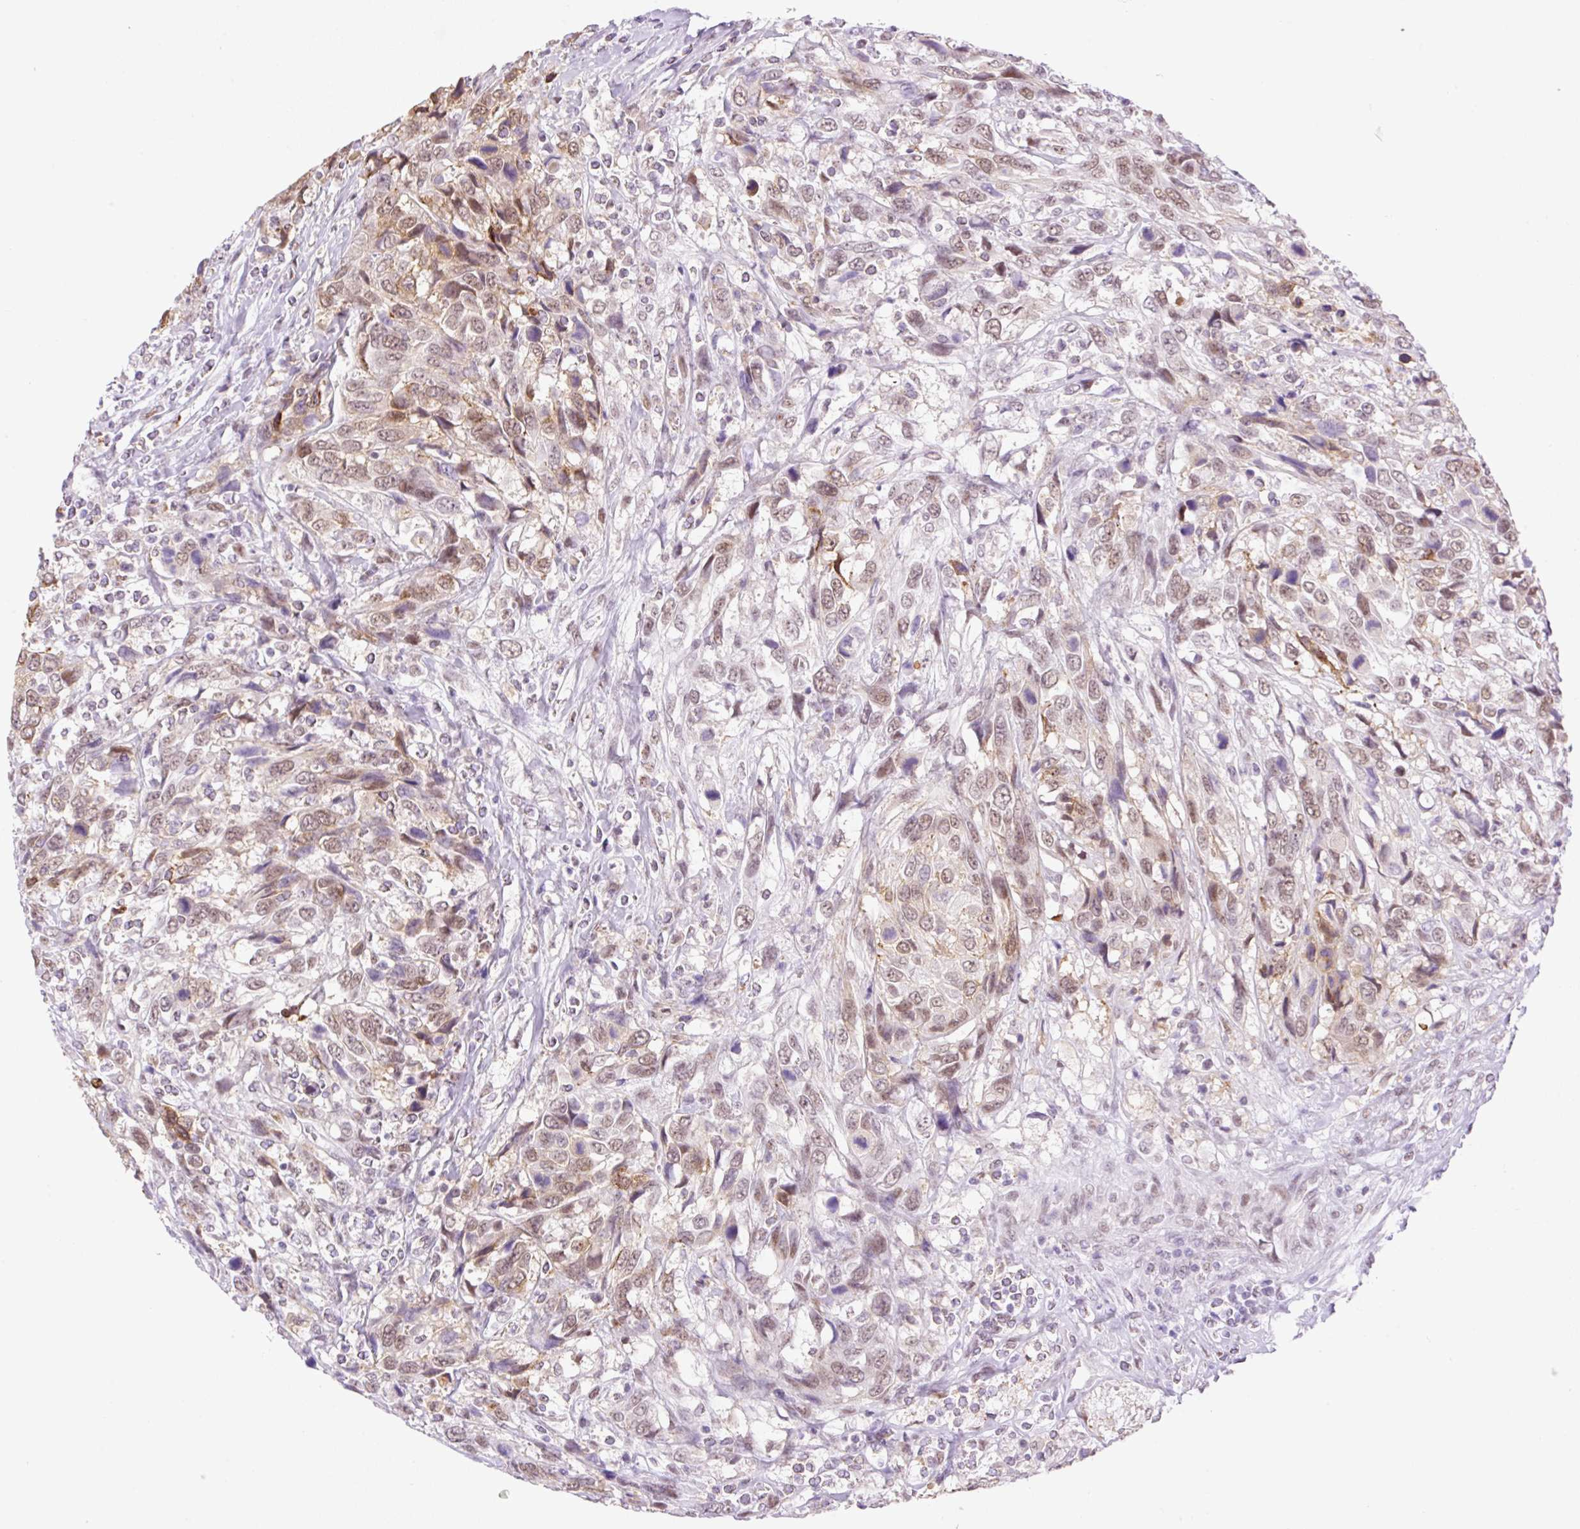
{"staining": {"intensity": "moderate", "quantity": ">75%", "location": "nuclear"}, "tissue": "urothelial cancer", "cell_type": "Tumor cells", "image_type": "cancer", "snomed": [{"axis": "morphology", "description": "Urothelial carcinoma, High grade"}, {"axis": "topography", "description": "Urinary bladder"}], "caption": "Human urothelial cancer stained for a protein (brown) exhibits moderate nuclear positive staining in approximately >75% of tumor cells.", "gene": "PALM3", "patient": {"sex": "female", "age": 70}}